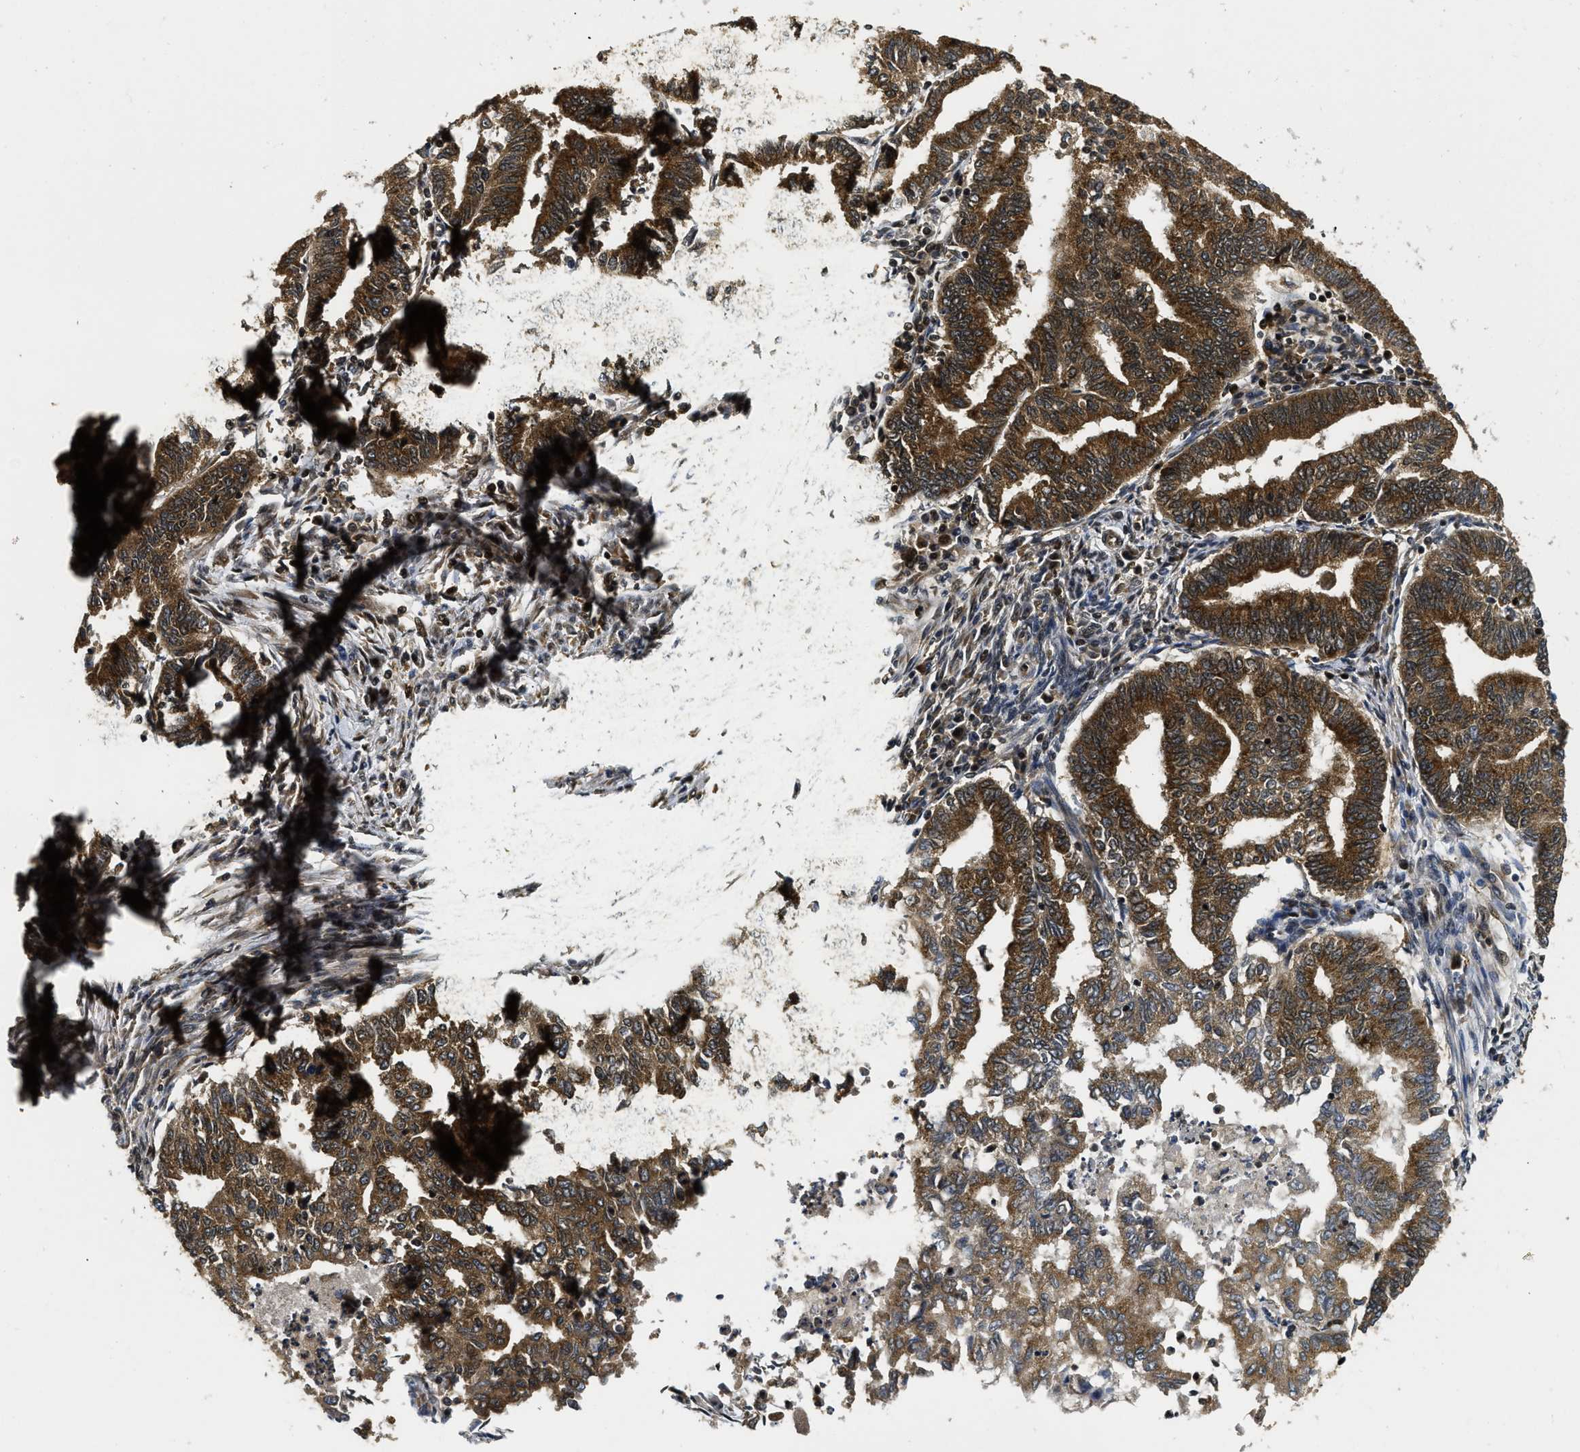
{"staining": {"intensity": "strong", "quantity": ">75%", "location": "cytoplasmic/membranous"}, "tissue": "endometrial cancer", "cell_type": "Tumor cells", "image_type": "cancer", "snomed": [{"axis": "morphology", "description": "Polyp, NOS"}, {"axis": "morphology", "description": "Adenocarcinoma, NOS"}, {"axis": "morphology", "description": "Adenoma, NOS"}, {"axis": "topography", "description": "Endometrium"}], "caption": "Endometrial cancer (adenocarcinoma) was stained to show a protein in brown. There is high levels of strong cytoplasmic/membranous staining in about >75% of tumor cells.", "gene": "ADSL", "patient": {"sex": "female", "age": 79}}